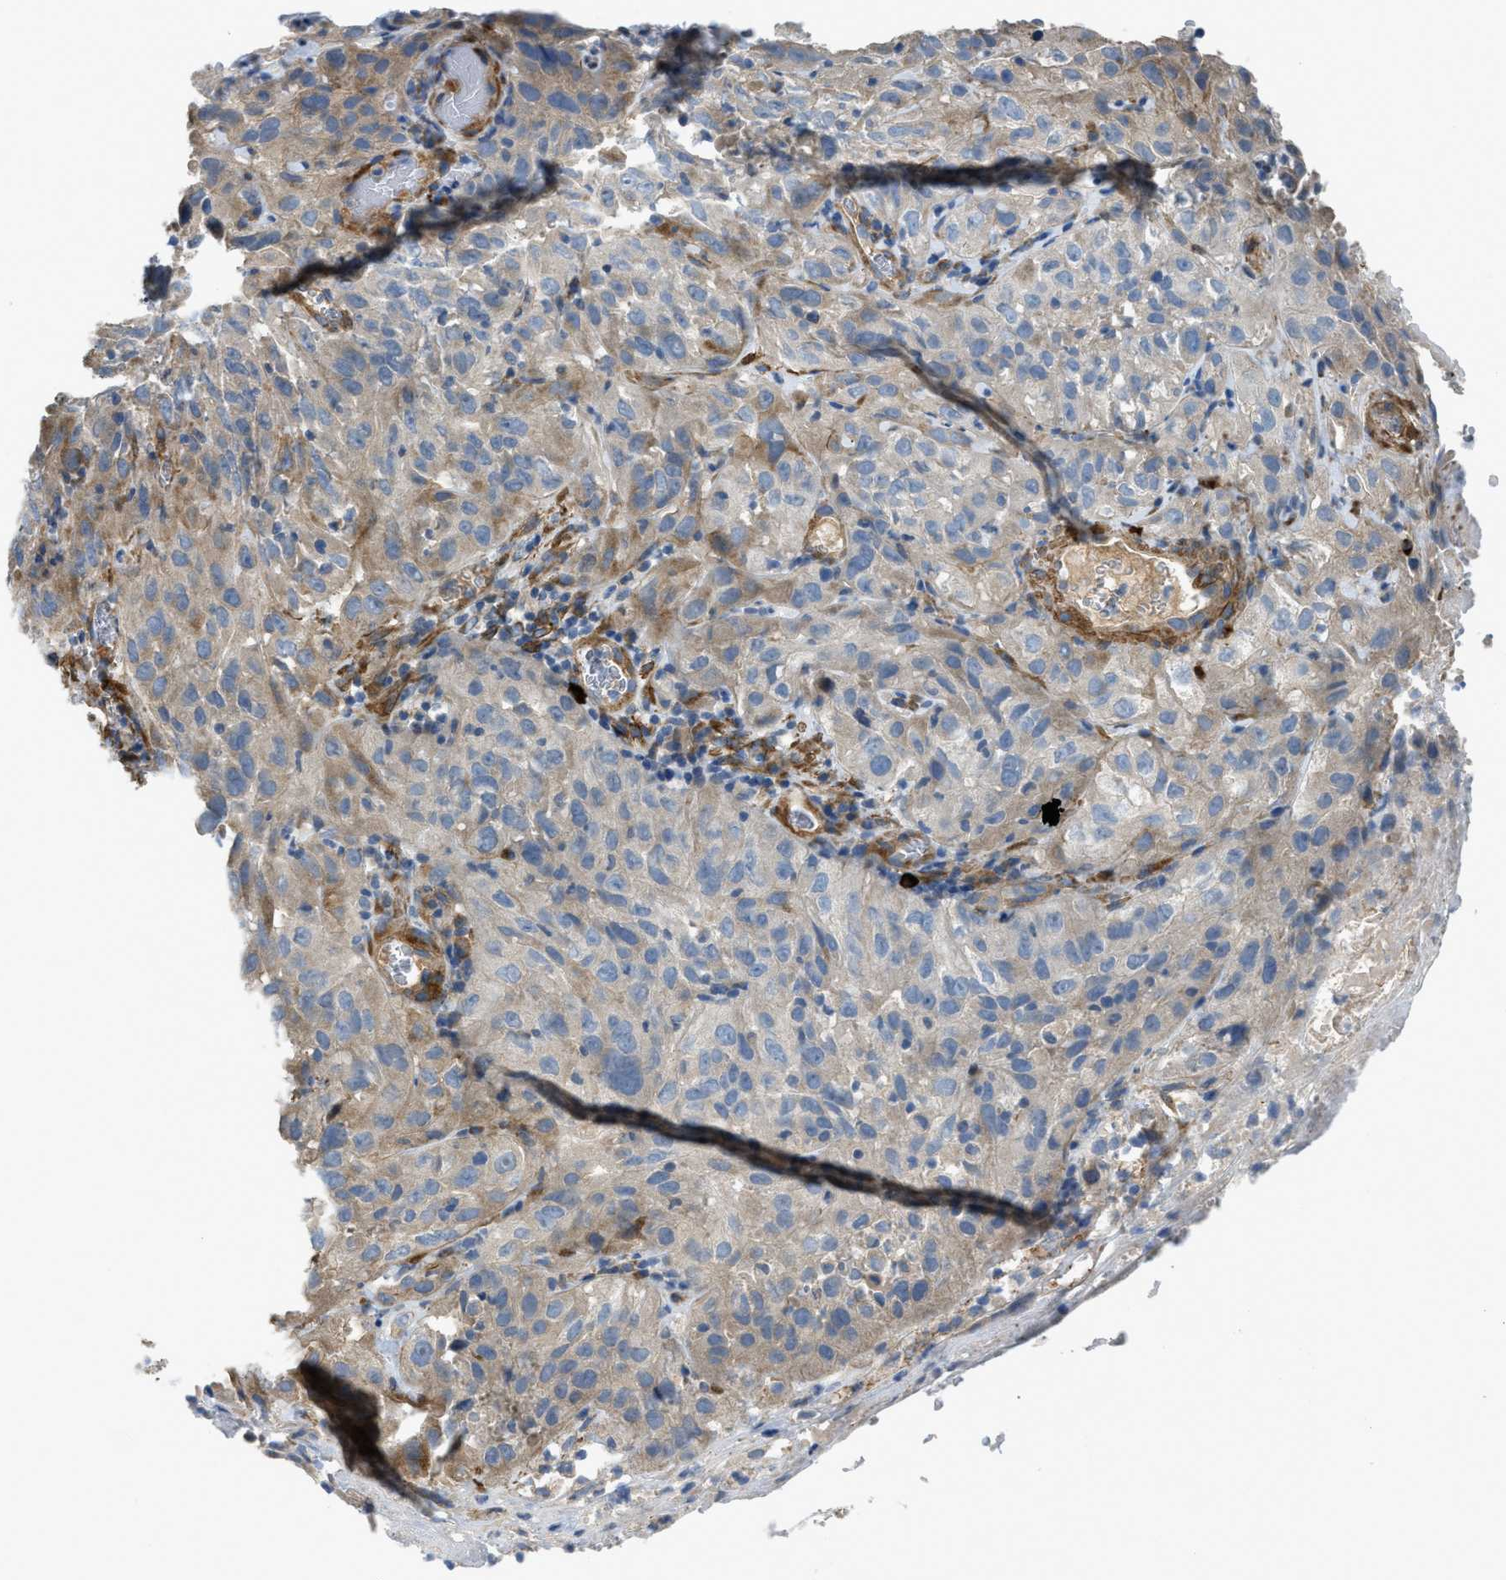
{"staining": {"intensity": "moderate", "quantity": "25%-75%", "location": "cytoplasmic/membranous"}, "tissue": "cervical cancer", "cell_type": "Tumor cells", "image_type": "cancer", "snomed": [{"axis": "morphology", "description": "Squamous cell carcinoma, NOS"}, {"axis": "topography", "description": "Cervix"}], "caption": "This image exhibits immunohistochemistry (IHC) staining of cervical cancer, with medium moderate cytoplasmic/membranous positivity in about 25%-75% of tumor cells.", "gene": "BMPR1A", "patient": {"sex": "female", "age": 32}}